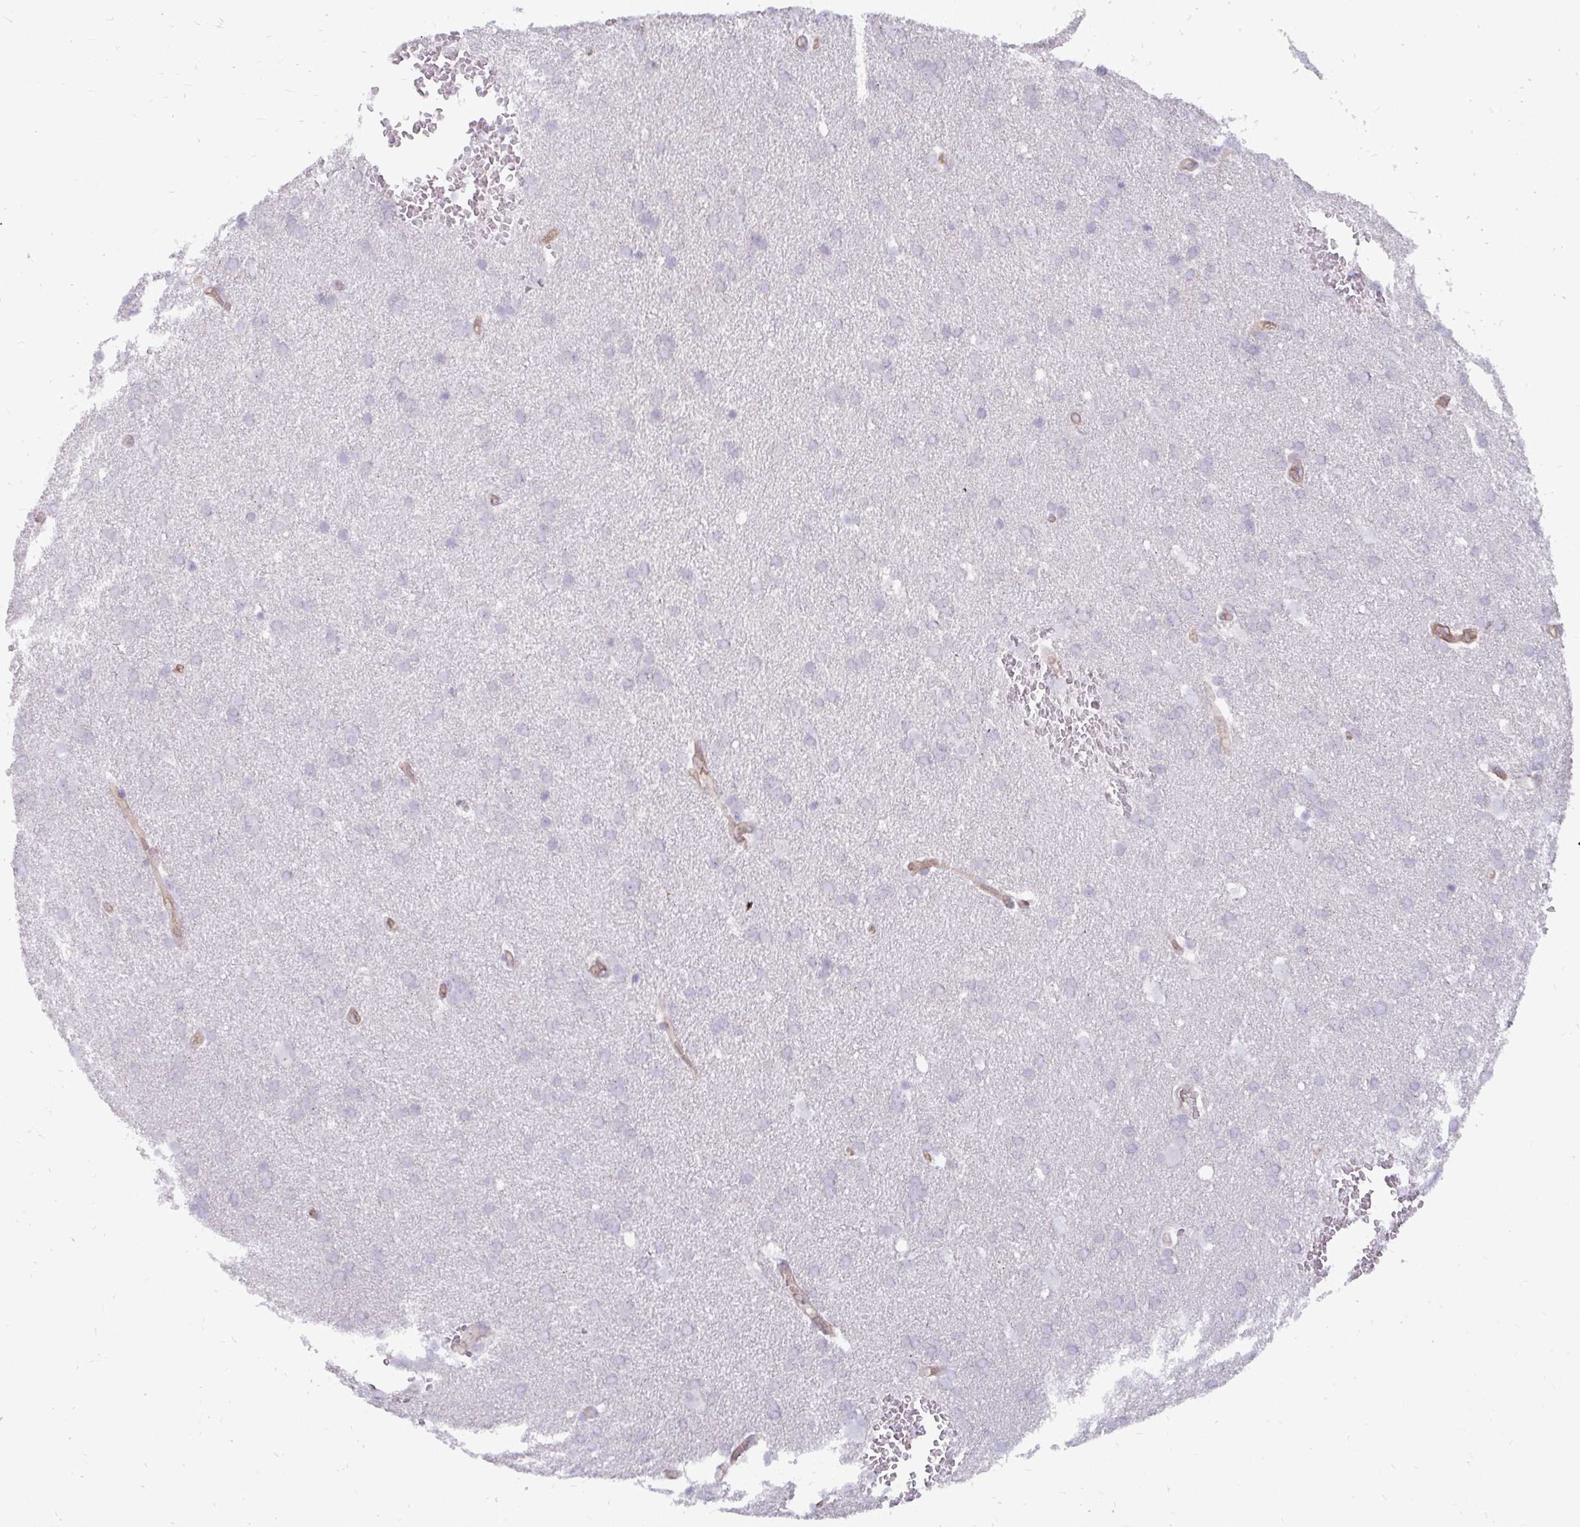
{"staining": {"intensity": "negative", "quantity": "none", "location": "none"}, "tissue": "glioma", "cell_type": "Tumor cells", "image_type": "cancer", "snomed": [{"axis": "morphology", "description": "Glioma, malignant, Low grade"}, {"axis": "topography", "description": "Brain"}], "caption": "Photomicrograph shows no protein expression in tumor cells of malignant low-grade glioma tissue.", "gene": "MUS81", "patient": {"sex": "female", "age": 33}}